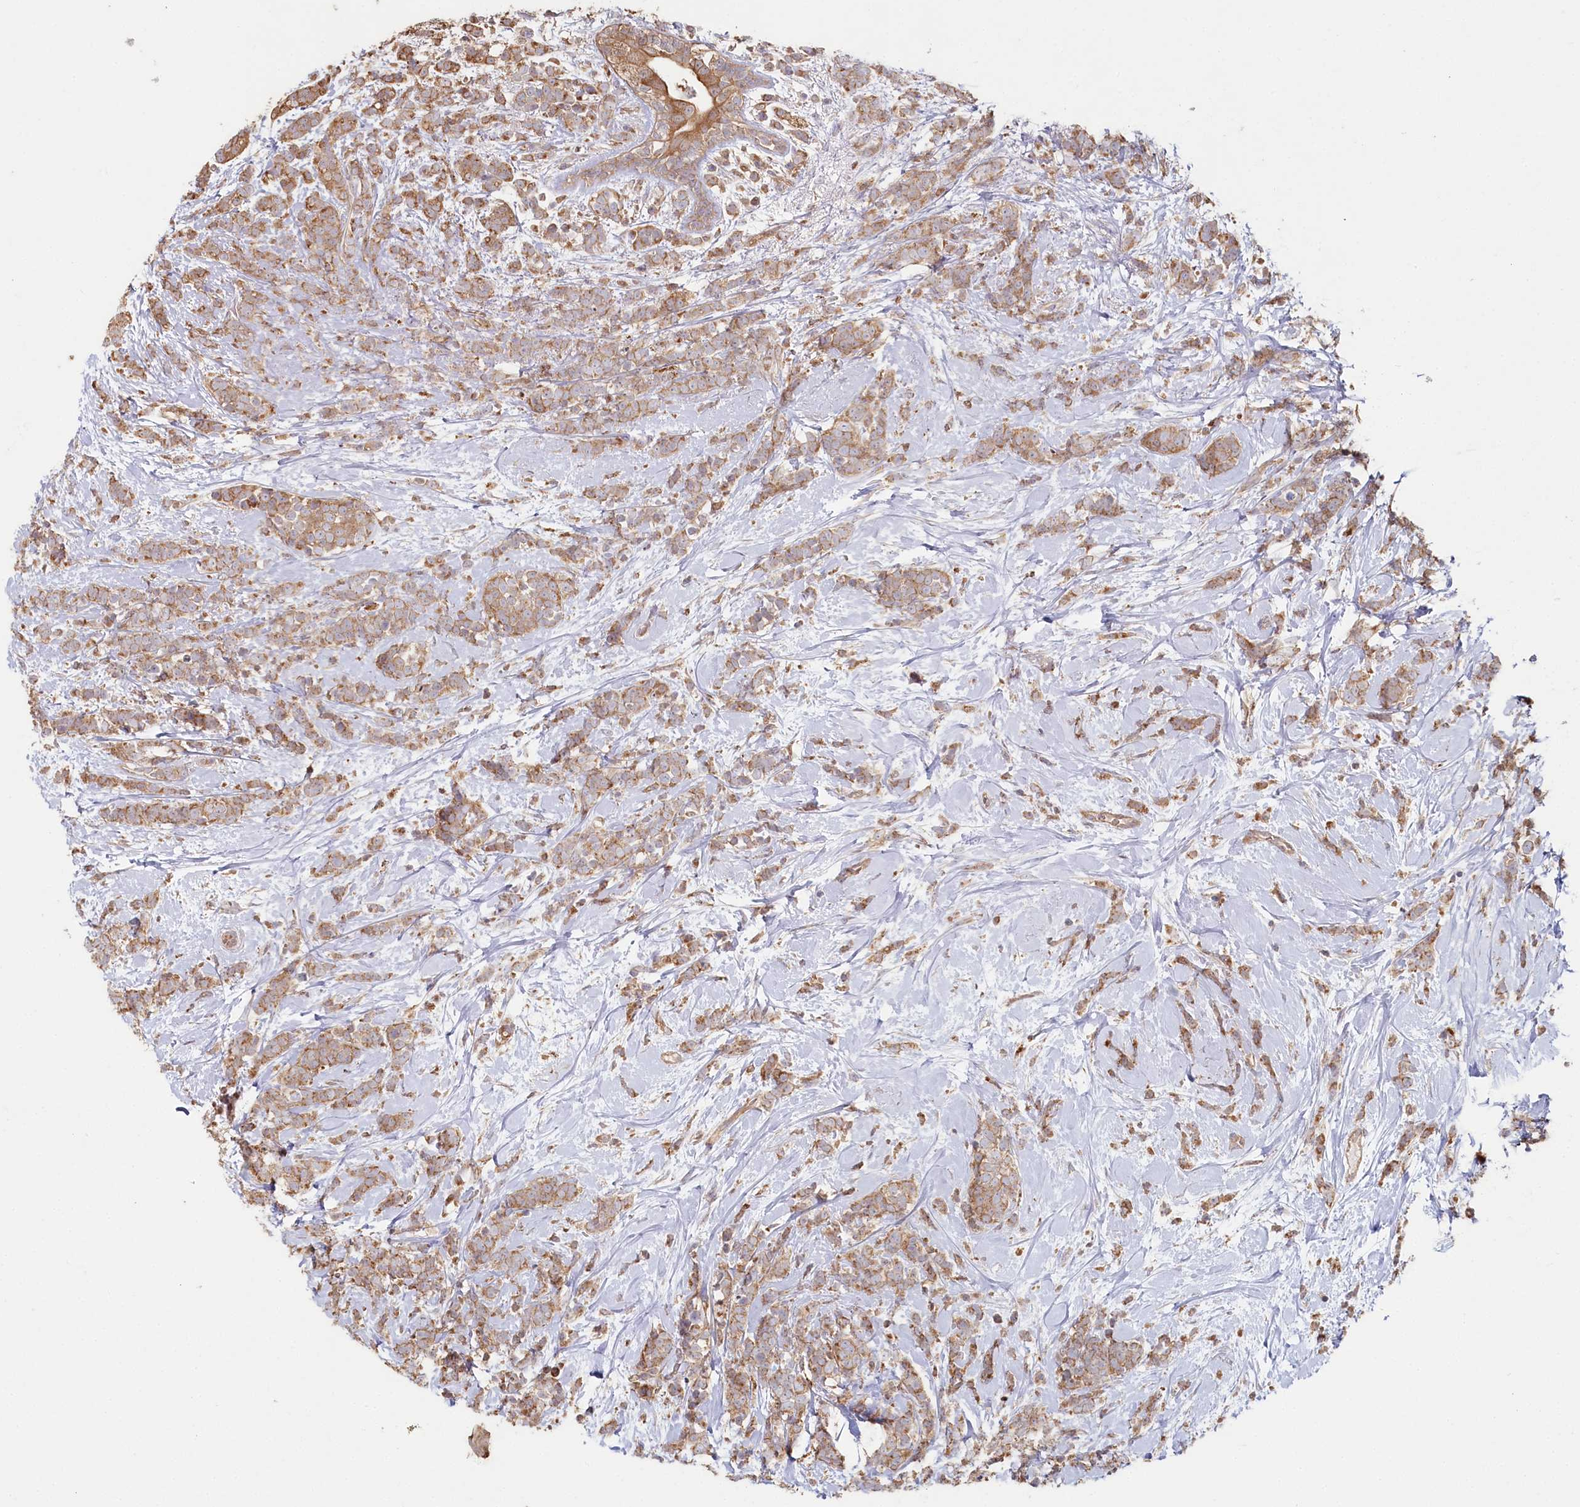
{"staining": {"intensity": "moderate", "quantity": ">75%", "location": "cytoplasmic/membranous"}, "tissue": "breast cancer", "cell_type": "Tumor cells", "image_type": "cancer", "snomed": [{"axis": "morphology", "description": "Lobular carcinoma"}, {"axis": "topography", "description": "Breast"}], "caption": "Immunohistochemistry (IHC) (DAB (3,3'-diaminobenzidine)) staining of breast cancer demonstrates moderate cytoplasmic/membranous protein positivity in approximately >75% of tumor cells. The protein of interest is stained brown, and the nuclei are stained in blue (DAB IHC with brightfield microscopy, high magnification).", "gene": "HAL", "patient": {"sex": "female", "age": 58}}